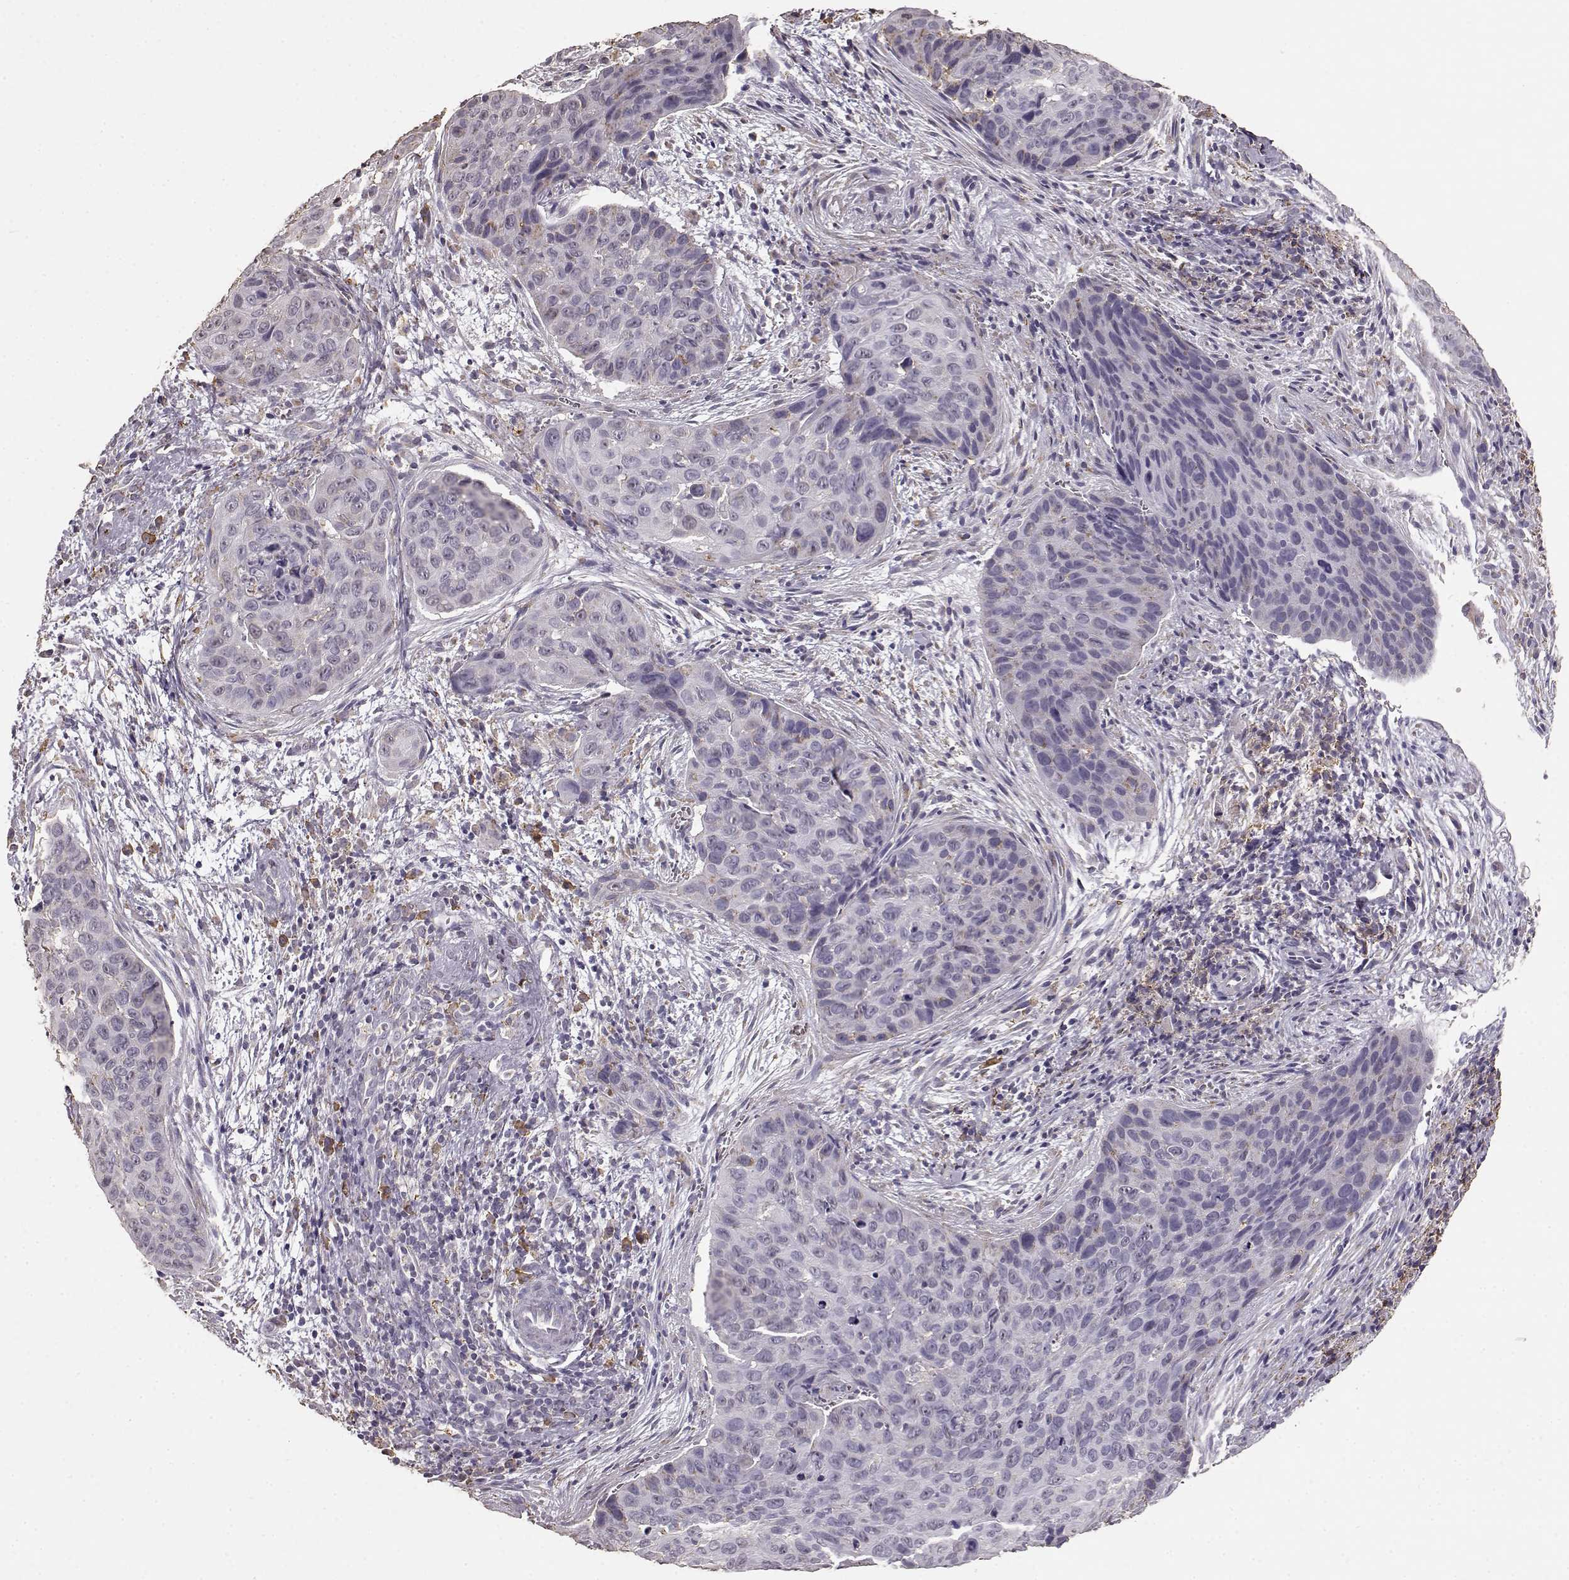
{"staining": {"intensity": "negative", "quantity": "none", "location": "none"}, "tissue": "cervical cancer", "cell_type": "Tumor cells", "image_type": "cancer", "snomed": [{"axis": "morphology", "description": "Squamous cell carcinoma, NOS"}, {"axis": "topography", "description": "Cervix"}], "caption": "Immunohistochemistry (IHC) of human squamous cell carcinoma (cervical) shows no expression in tumor cells. (DAB (3,3'-diaminobenzidine) immunohistochemistry with hematoxylin counter stain).", "gene": "GABRG3", "patient": {"sex": "female", "age": 35}}